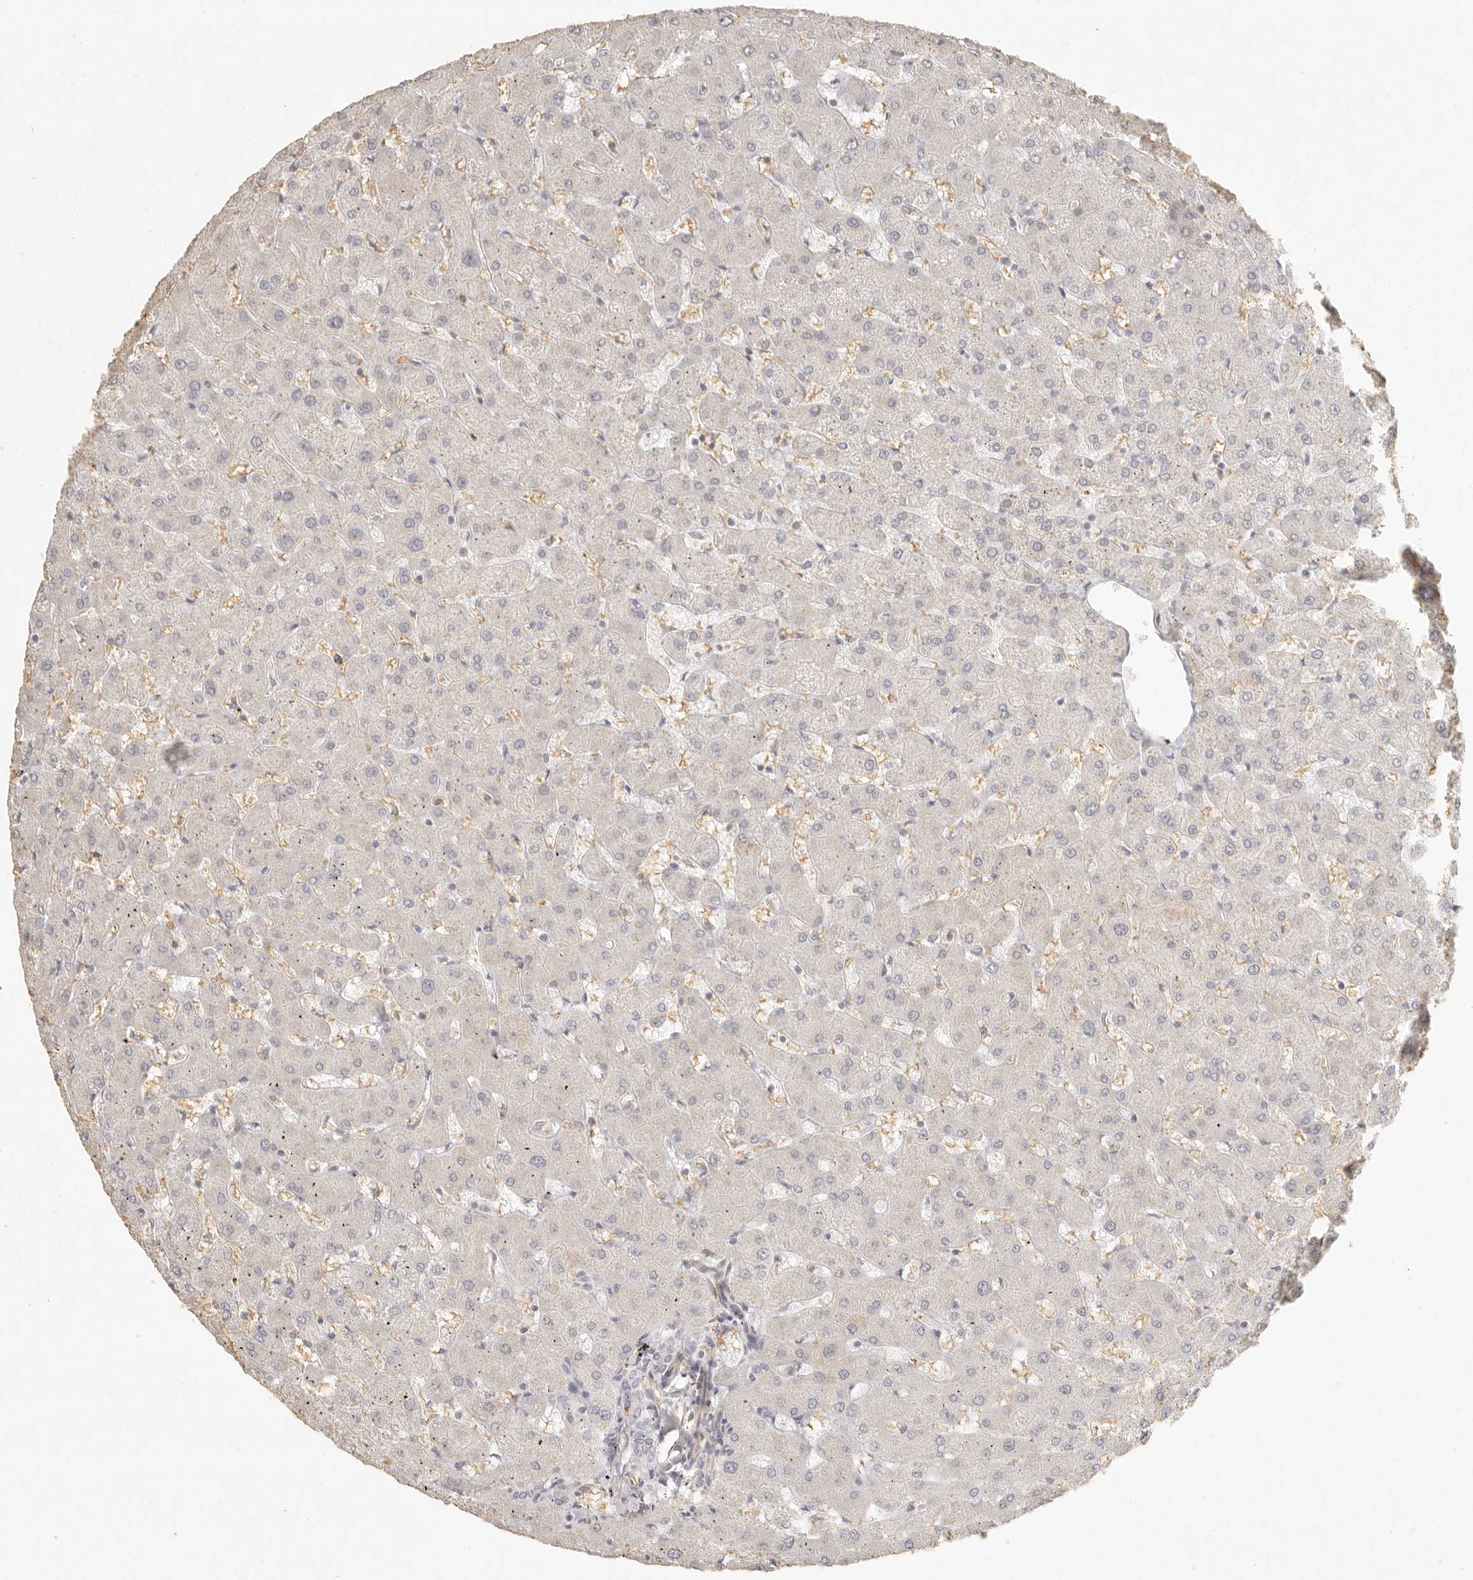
{"staining": {"intensity": "negative", "quantity": "none", "location": "none"}, "tissue": "liver", "cell_type": "Cholangiocytes", "image_type": "normal", "snomed": [{"axis": "morphology", "description": "Normal tissue, NOS"}, {"axis": "topography", "description": "Liver"}], "caption": "IHC histopathology image of normal liver: liver stained with DAB (3,3'-diaminobenzidine) reveals no significant protein positivity in cholangiocytes.", "gene": "NIBAN1", "patient": {"sex": "female", "age": 63}}